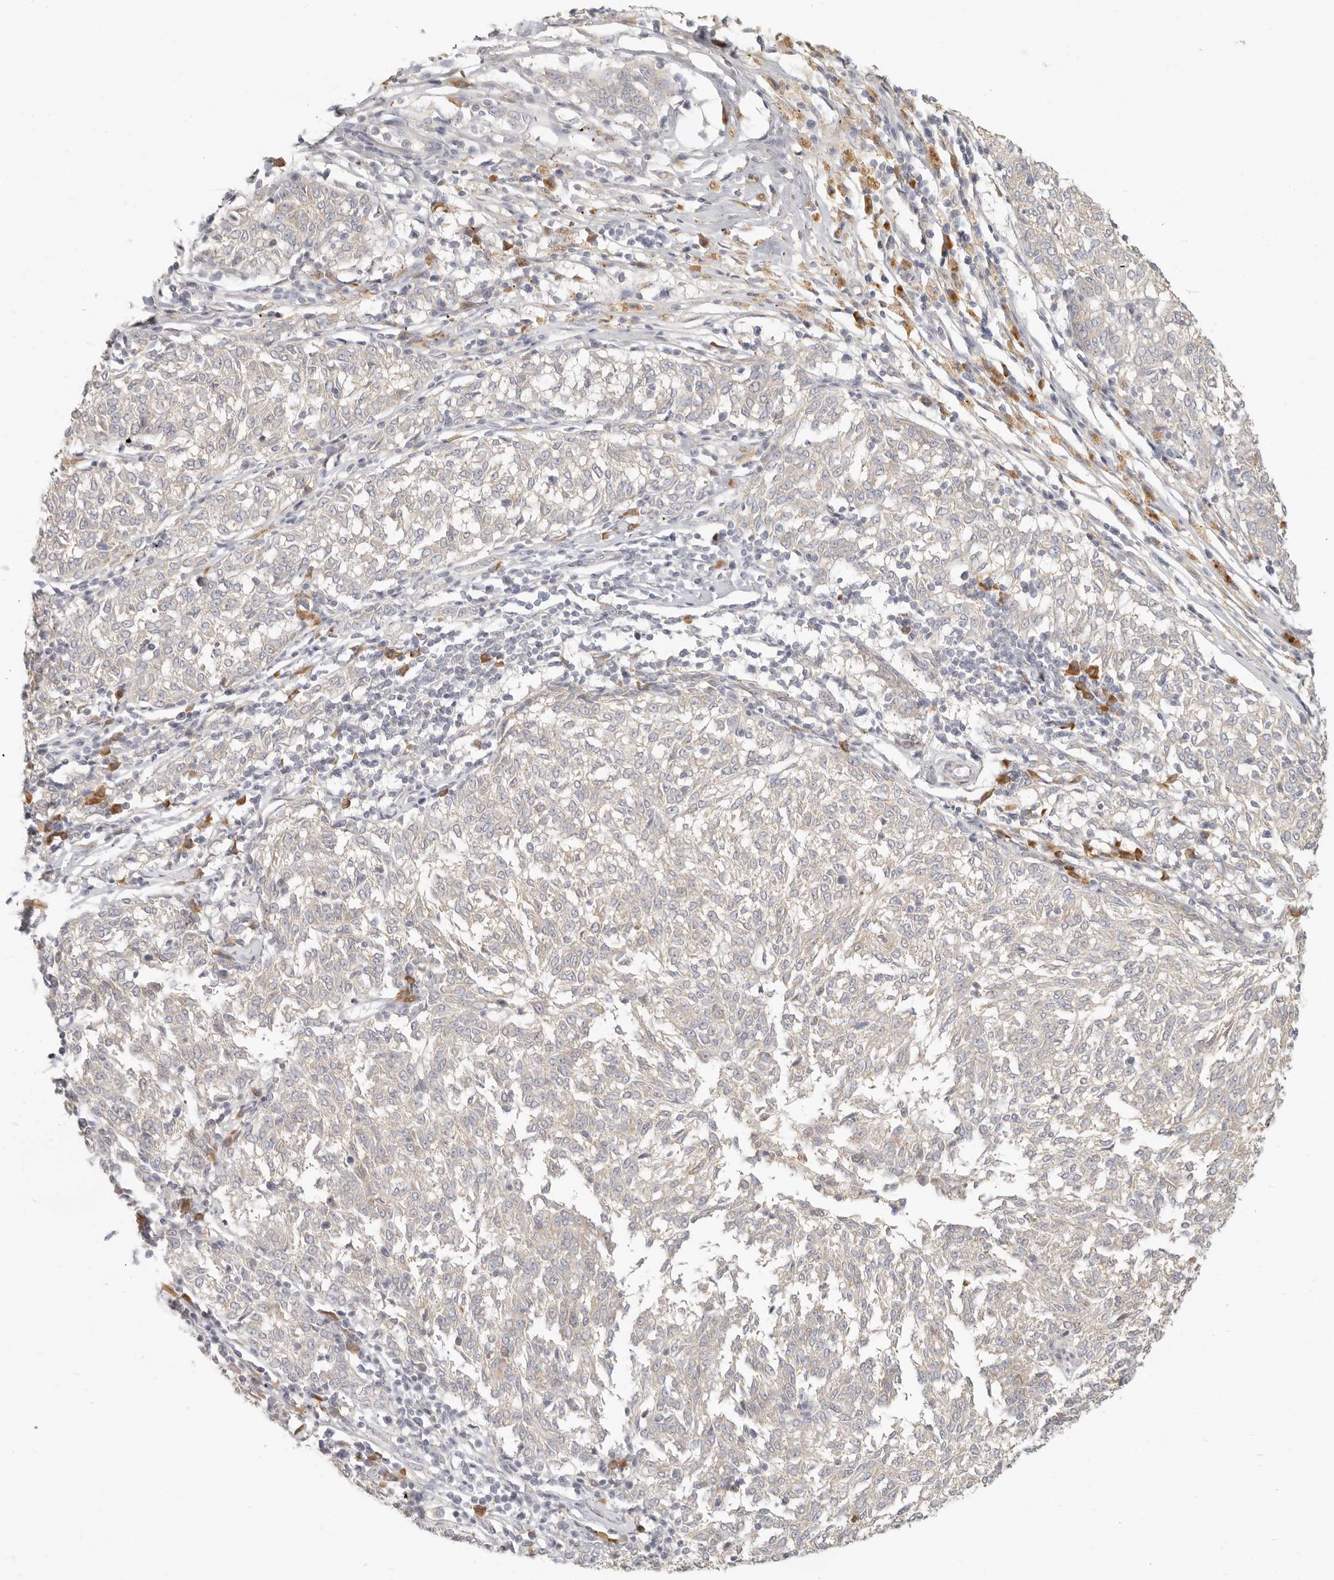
{"staining": {"intensity": "negative", "quantity": "none", "location": "none"}, "tissue": "melanoma", "cell_type": "Tumor cells", "image_type": "cancer", "snomed": [{"axis": "morphology", "description": "Malignant melanoma, NOS"}, {"axis": "topography", "description": "Skin"}], "caption": "Tumor cells show no significant protein positivity in malignant melanoma. The staining is performed using DAB (3,3'-diaminobenzidine) brown chromogen with nuclei counter-stained in using hematoxylin.", "gene": "PABPC4", "patient": {"sex": "female", "age": 72}}